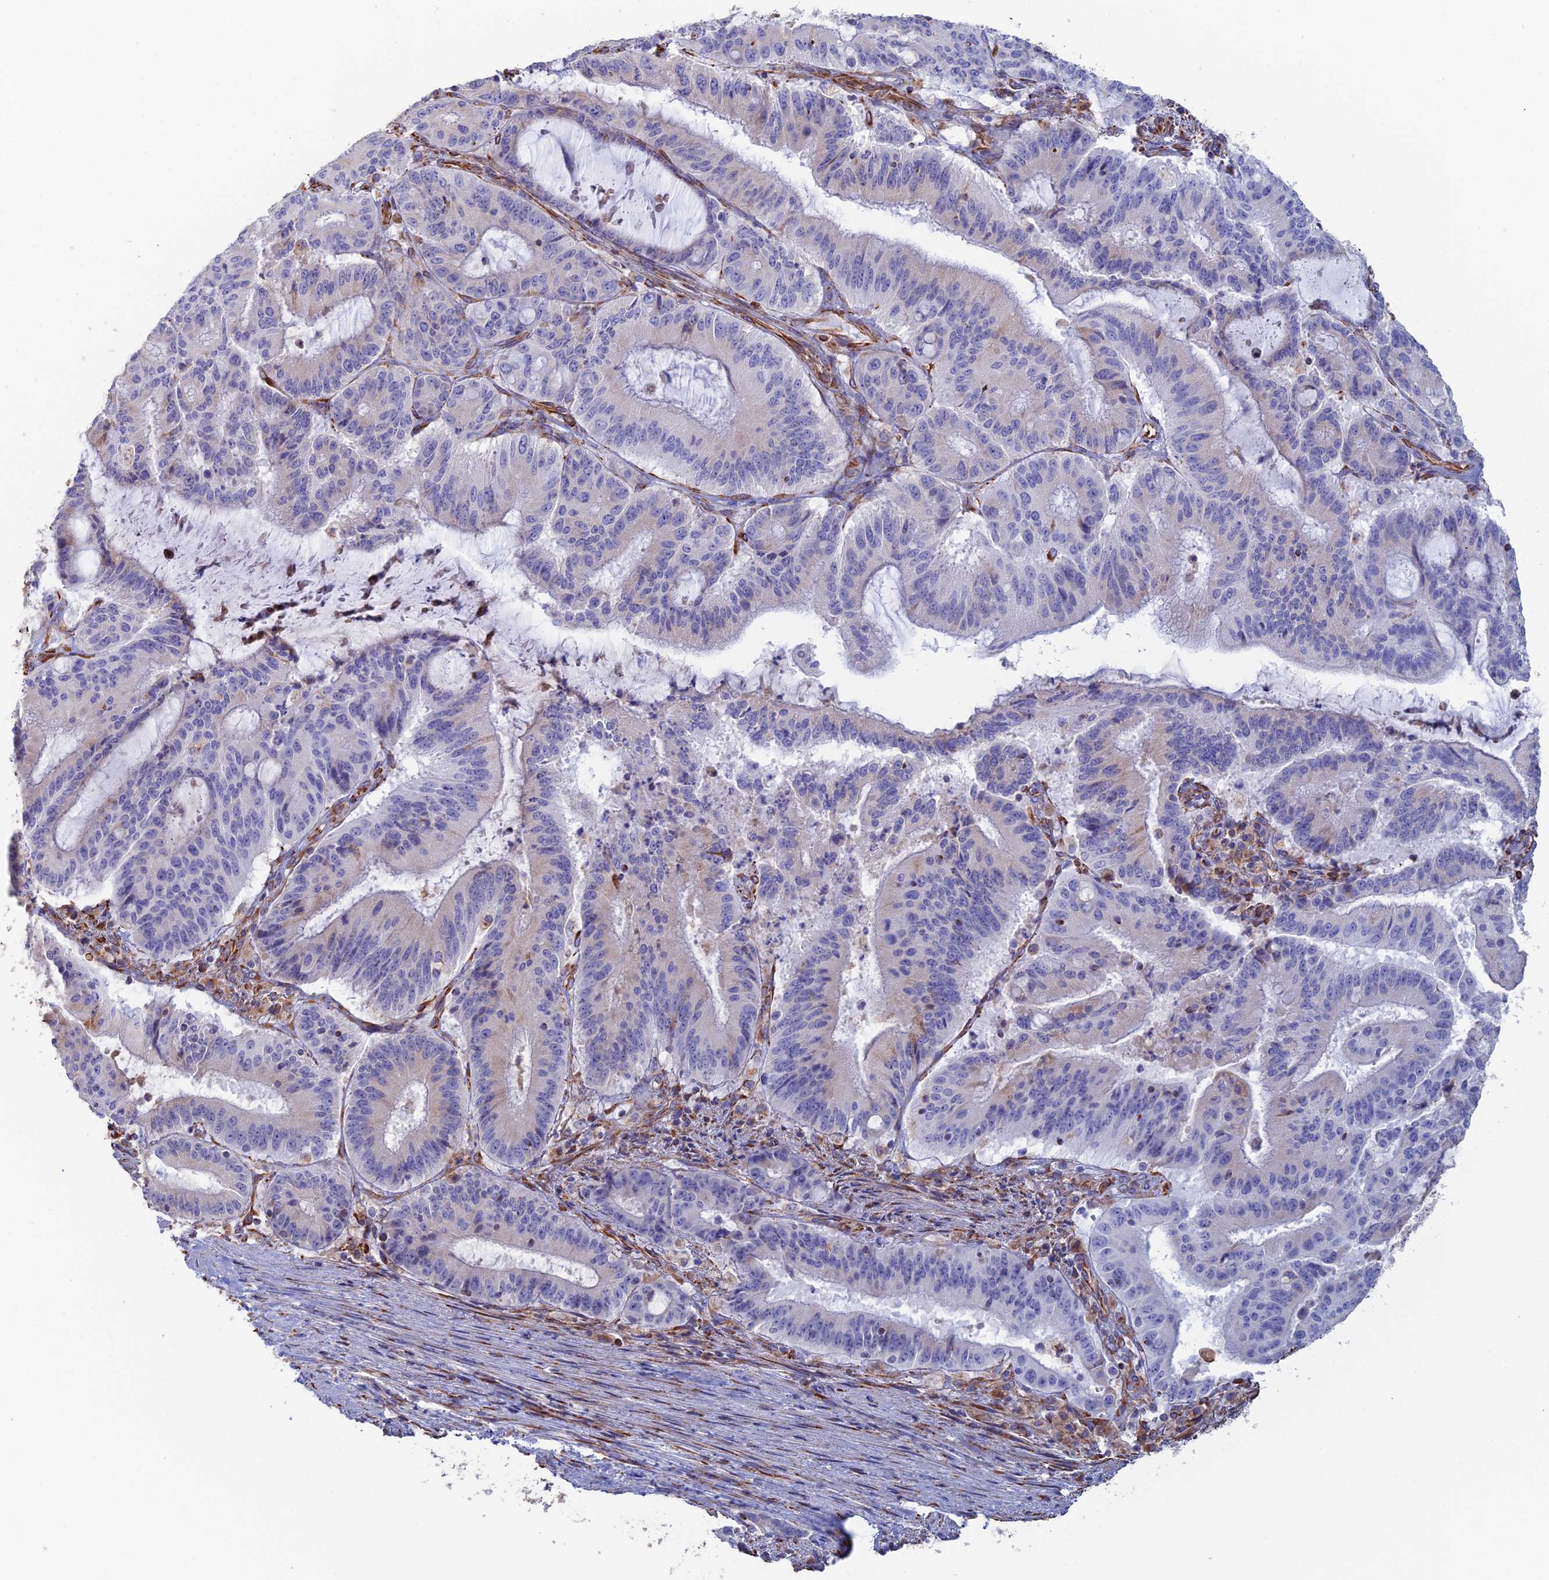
{"staining": {"intensity": "negative", "quantity": "none", "location": "none"}, "tissue": "liver cancer", "cell_type": "Tumor cells", "image_type": "cancer", "snomed": [{"axis": "morphology", "description": "Normal tissue, NOS"}, {"axis": "morphology", "description": "Cholangiocarcinoma"}, {"axis": "topography", "description": "Liver"}, {"axis": "topography", "description": "Peripheral nerve tissue"}], "caption": "This is an IHC image of human liver cancer. There is no positivity in tumor cells.", "gene": "CLVS2", "patient": {"sex": "female", "age": 73}}